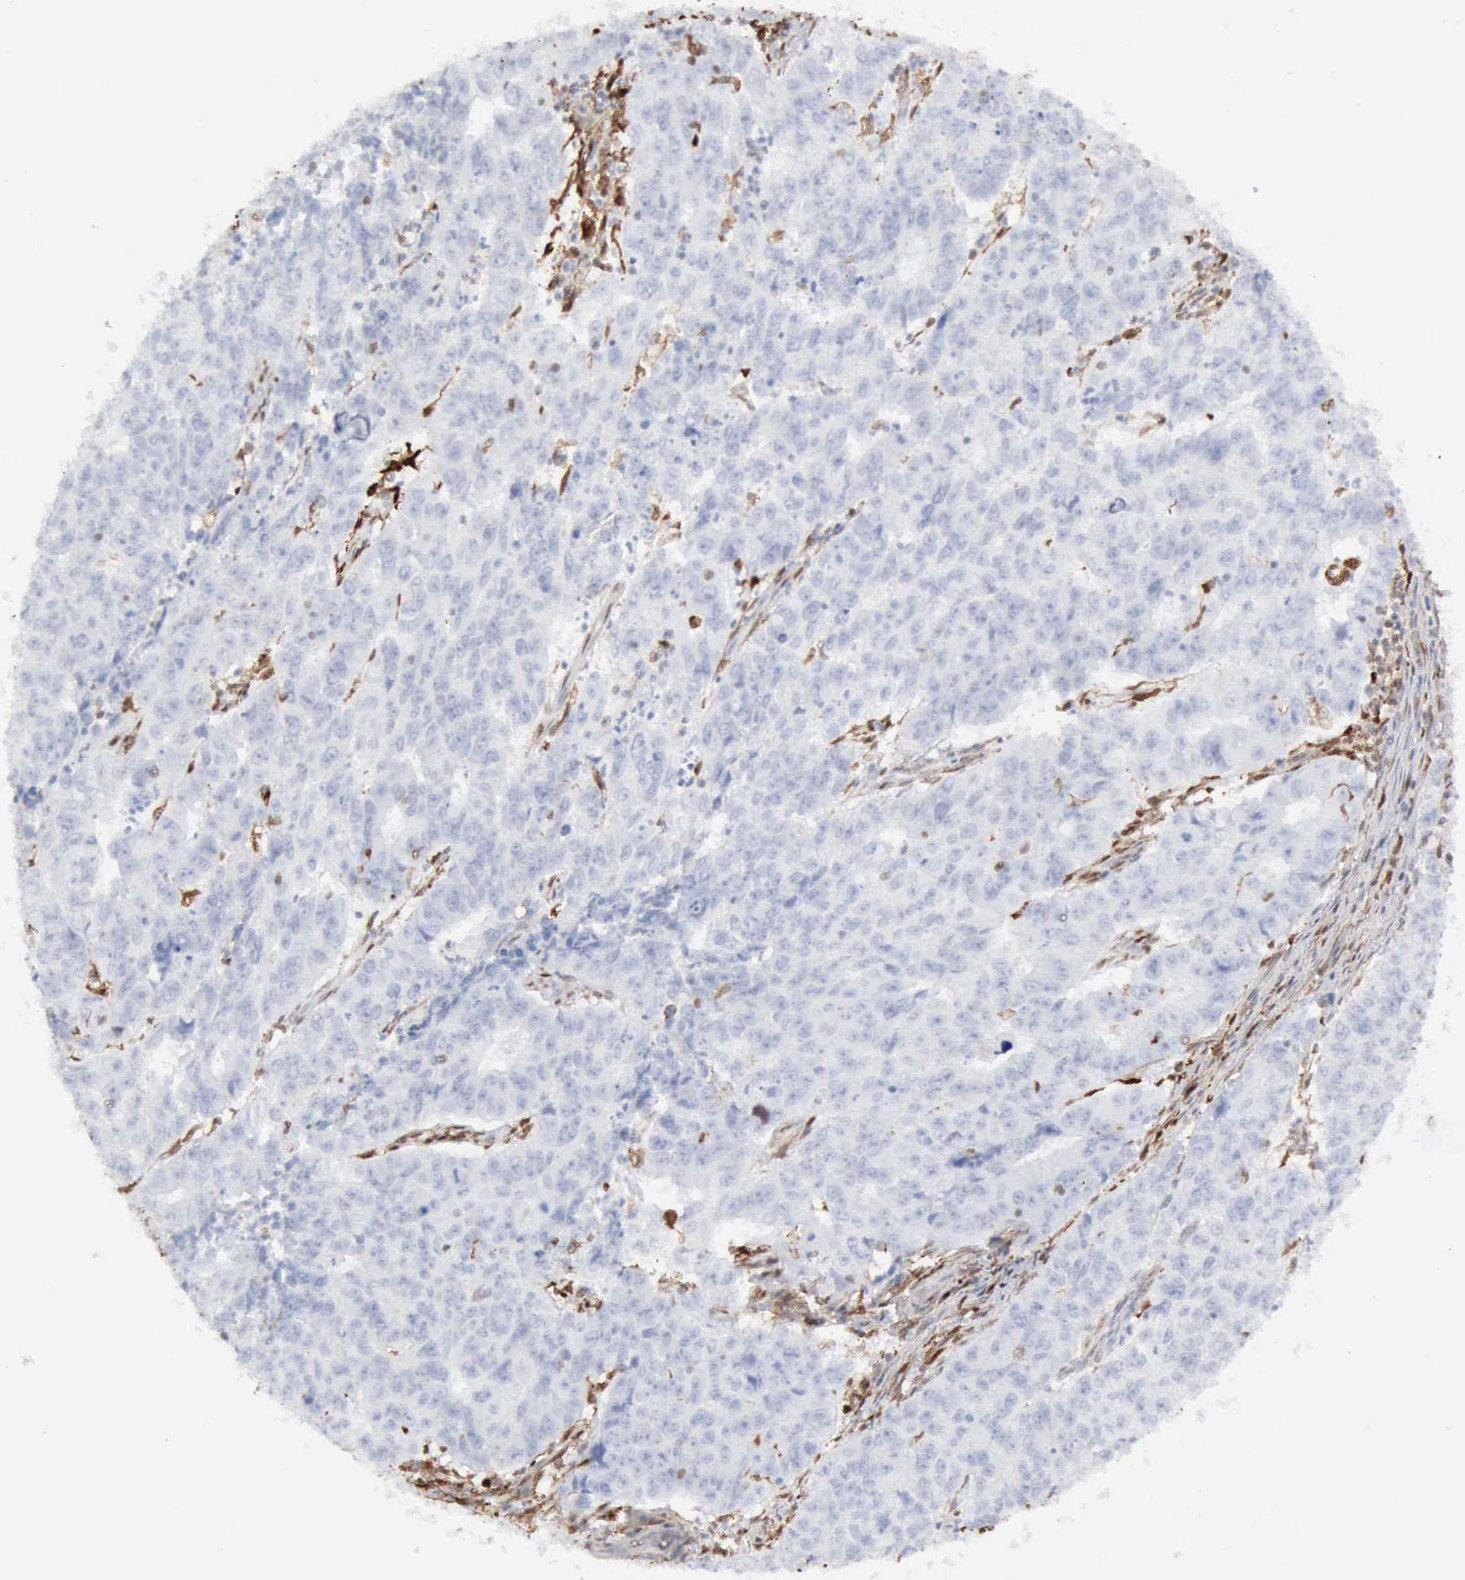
{"staining": {"intensity": "weak", "quantity": ">75%", "location": "cytoplasmic/membranous"}, "tissue": "endometrial cancer", "cell_type": "Tumor cells", "image_type": "cancer", "snomed": [{"axis": "morphology", "description": "Adenocarcinoma, NOS"}, {"axis": "topography", "description": "Endometrium"}], "caption": "Immunohistochemical staining of human adenocarcinoma (endometrial) shows low levels of weak cytoplasmic/membranous positivity in about >75% of tumor cells.", "gene": "STAT1", "patient": {"sex": "female", "age": 42}}